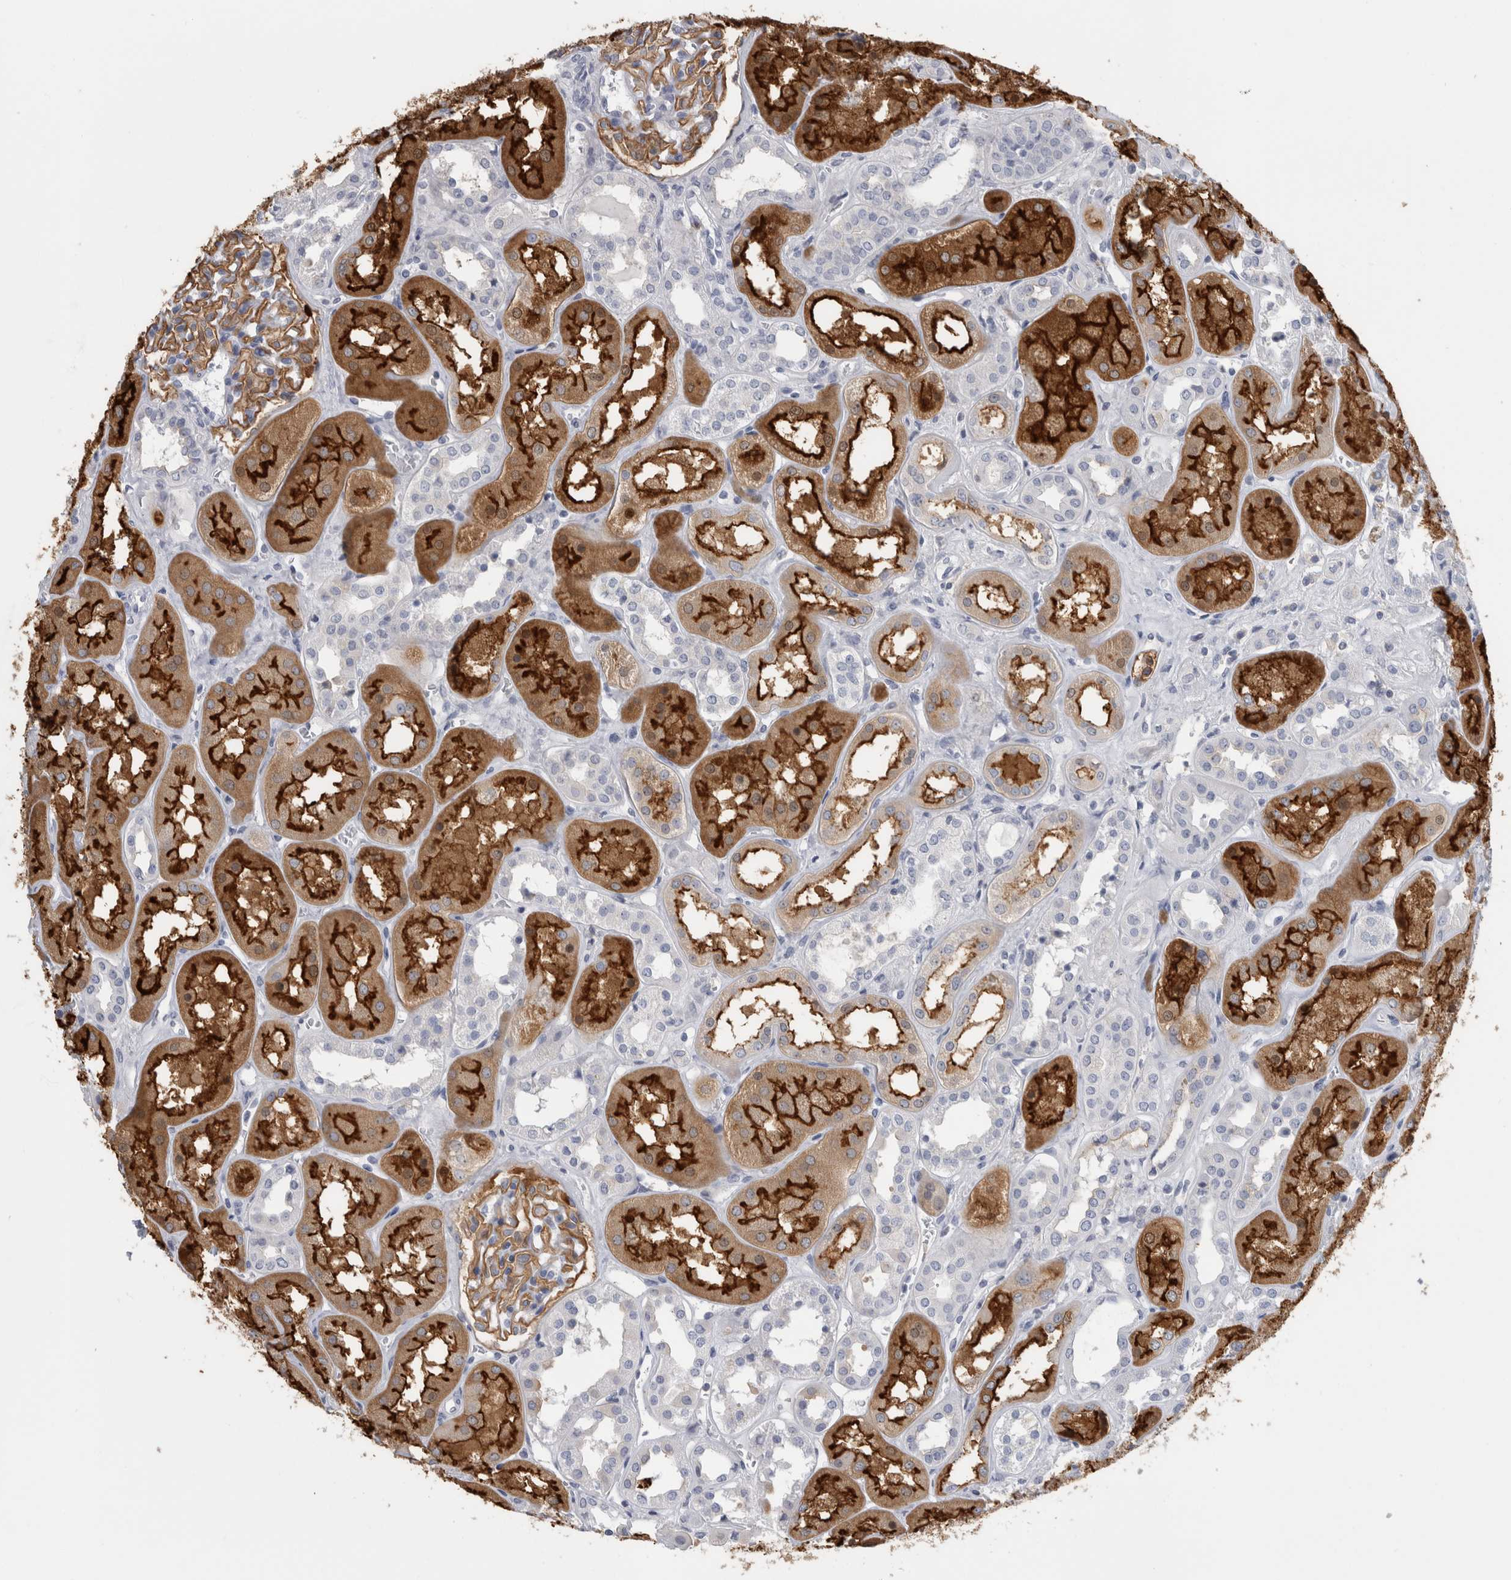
{"staining": {"intensity": "weak", "quantity": "<25%", "location": "cytoplasmic/membranous"}, "tissue": "kidney", "cell_type": "Cells in glomeruli", "image_type": "normal", "snomed": [{"axis": "morphology", "description": "Normal tissue, NOS"}, {"axis": "topography", "description": "Kidney"}], "caption": "A high-resolution image shows immunohistochemistry staining of normal kidney, which exhibits no significant positivity in cells in glomeruli.", "gene": "ANKFY1", "patient": {"sex": "male", "age": 70}}